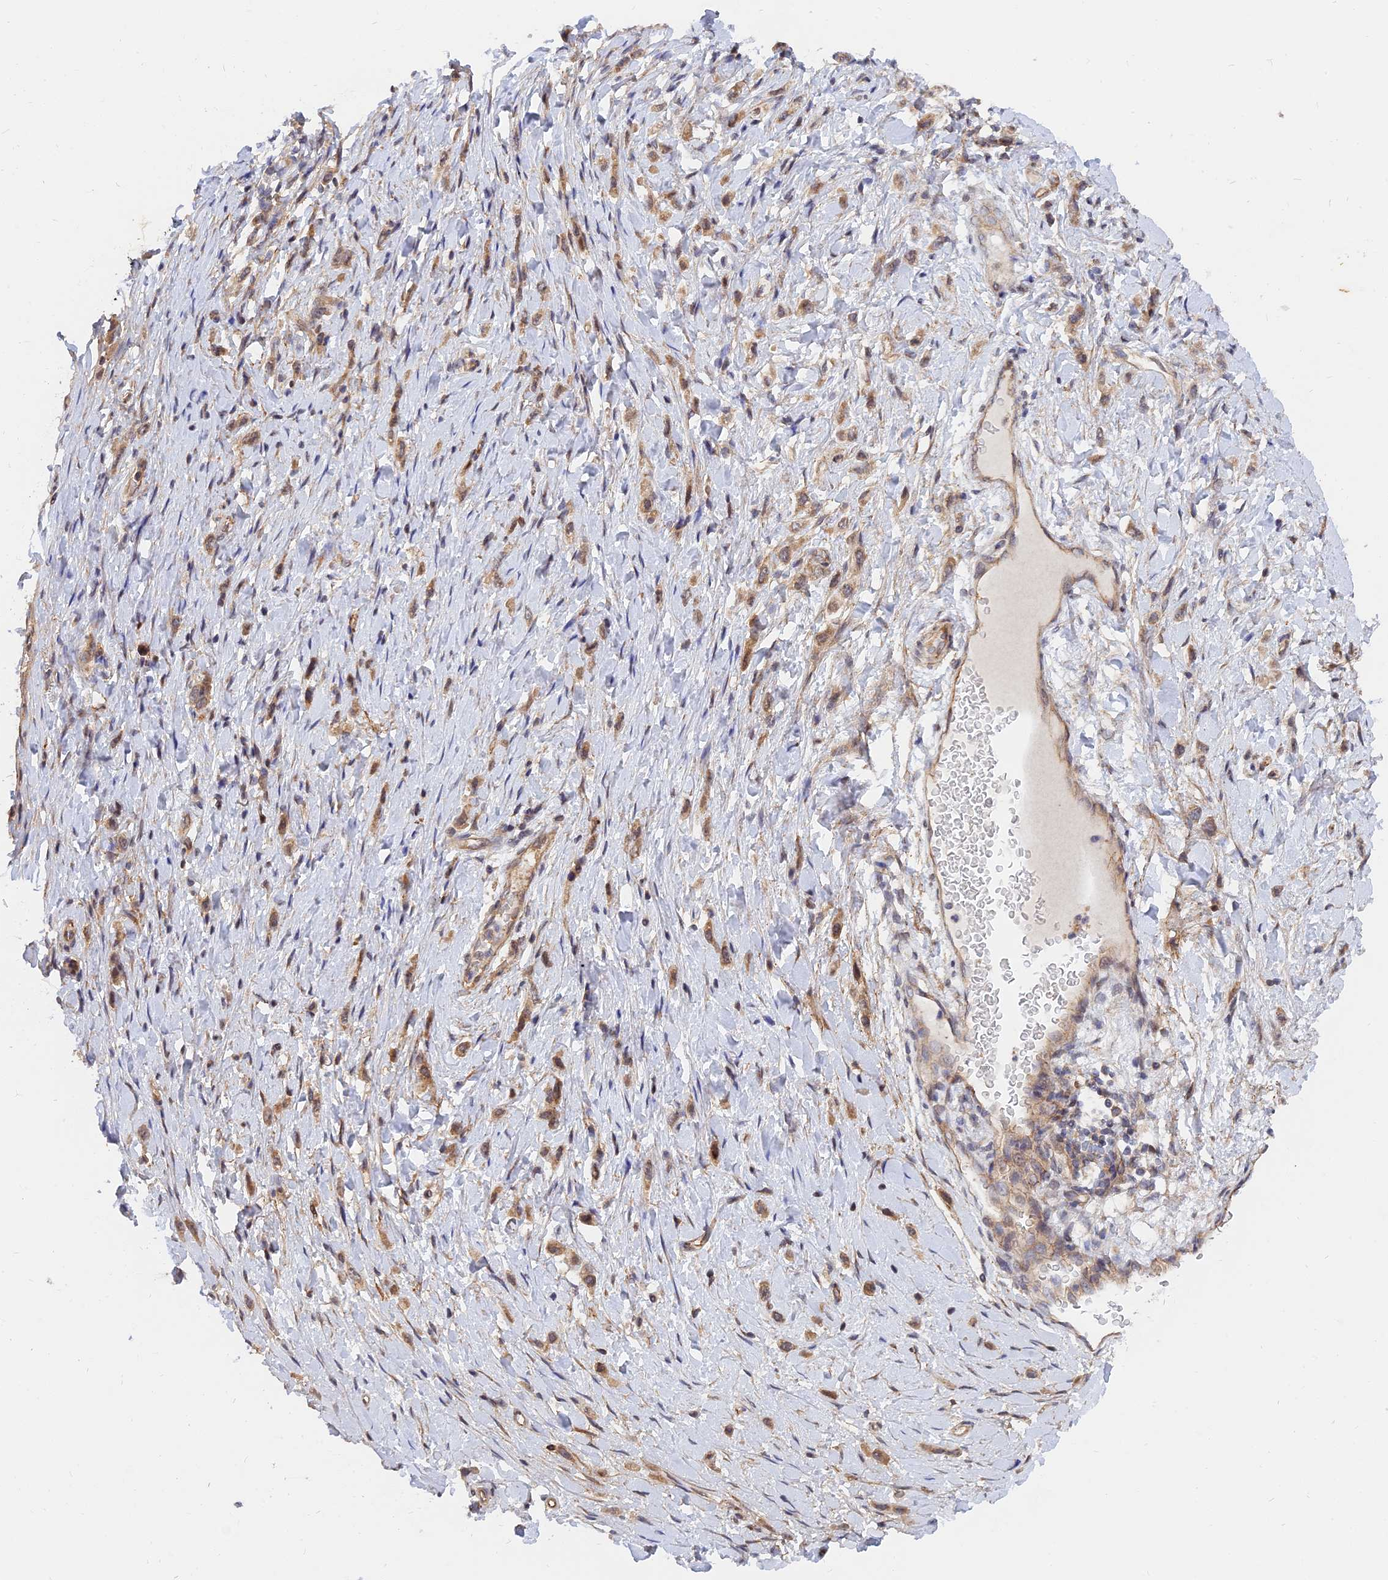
{"staining": {"intensity": "weak", "quantity": ">75%", "location": "cytoplasmic/membranous"}, "tissue": "stomach cancer", "cell_type": "Tumor cells", "image_type": "cancer", "snomed": [{"axis": "morphology", "description": "Adenocarcinoma, NOS"}, {"axis": "topography", "description": "Stomach"}], "caption": "Protein expression analysis of stomach cancer shows weak cytoplasmic/membranous staining in approximately >75% of tumor cells.", "gene": "WDR41", "patient": {"sex": "female", "age": 65}}